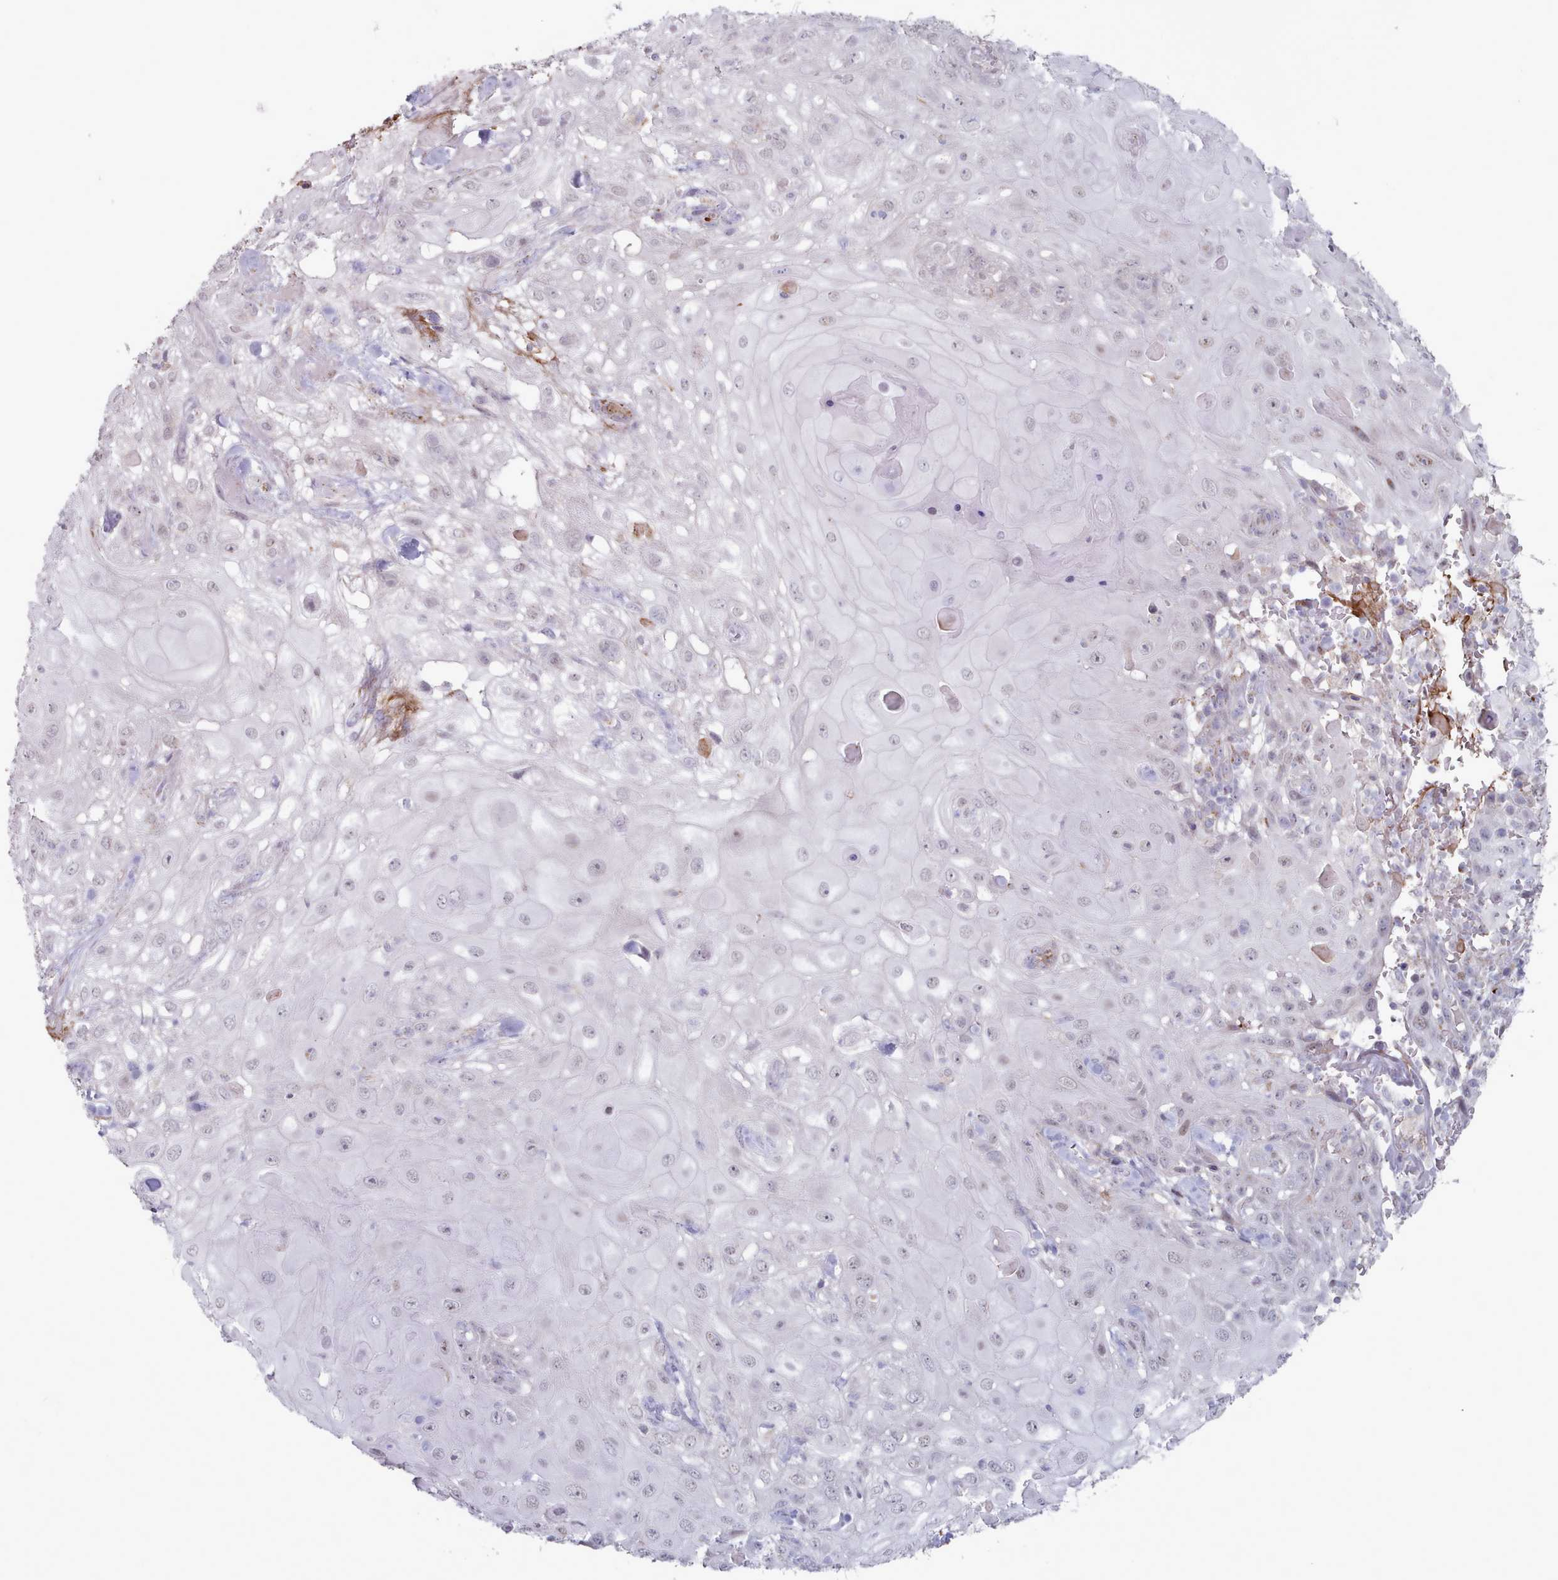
{"staining": {"intensity": "negative", "quantity": "none", "location": "none"}, "tissue": "skin cancer", "cell_type": "Tumor cells", "image_type": "cancer", "snomed": [{"axis": "morphology", "description": "Normal tissue, NOS"}, {"axis": "morphology", "description": "Squamous cell carcinoma, NOS"}, {"axis": "topography", "description": "Skin"}, {"axis": "topography", "description": "Cartilage tissue"}], "caption": "Human skin squamous cell carcinoma stained for a protein using immunohistochemistry (IHC) displays no staining in tumor cells.", "gene": "TRARG1", "patient": {"sex": "female", "age": 79}}